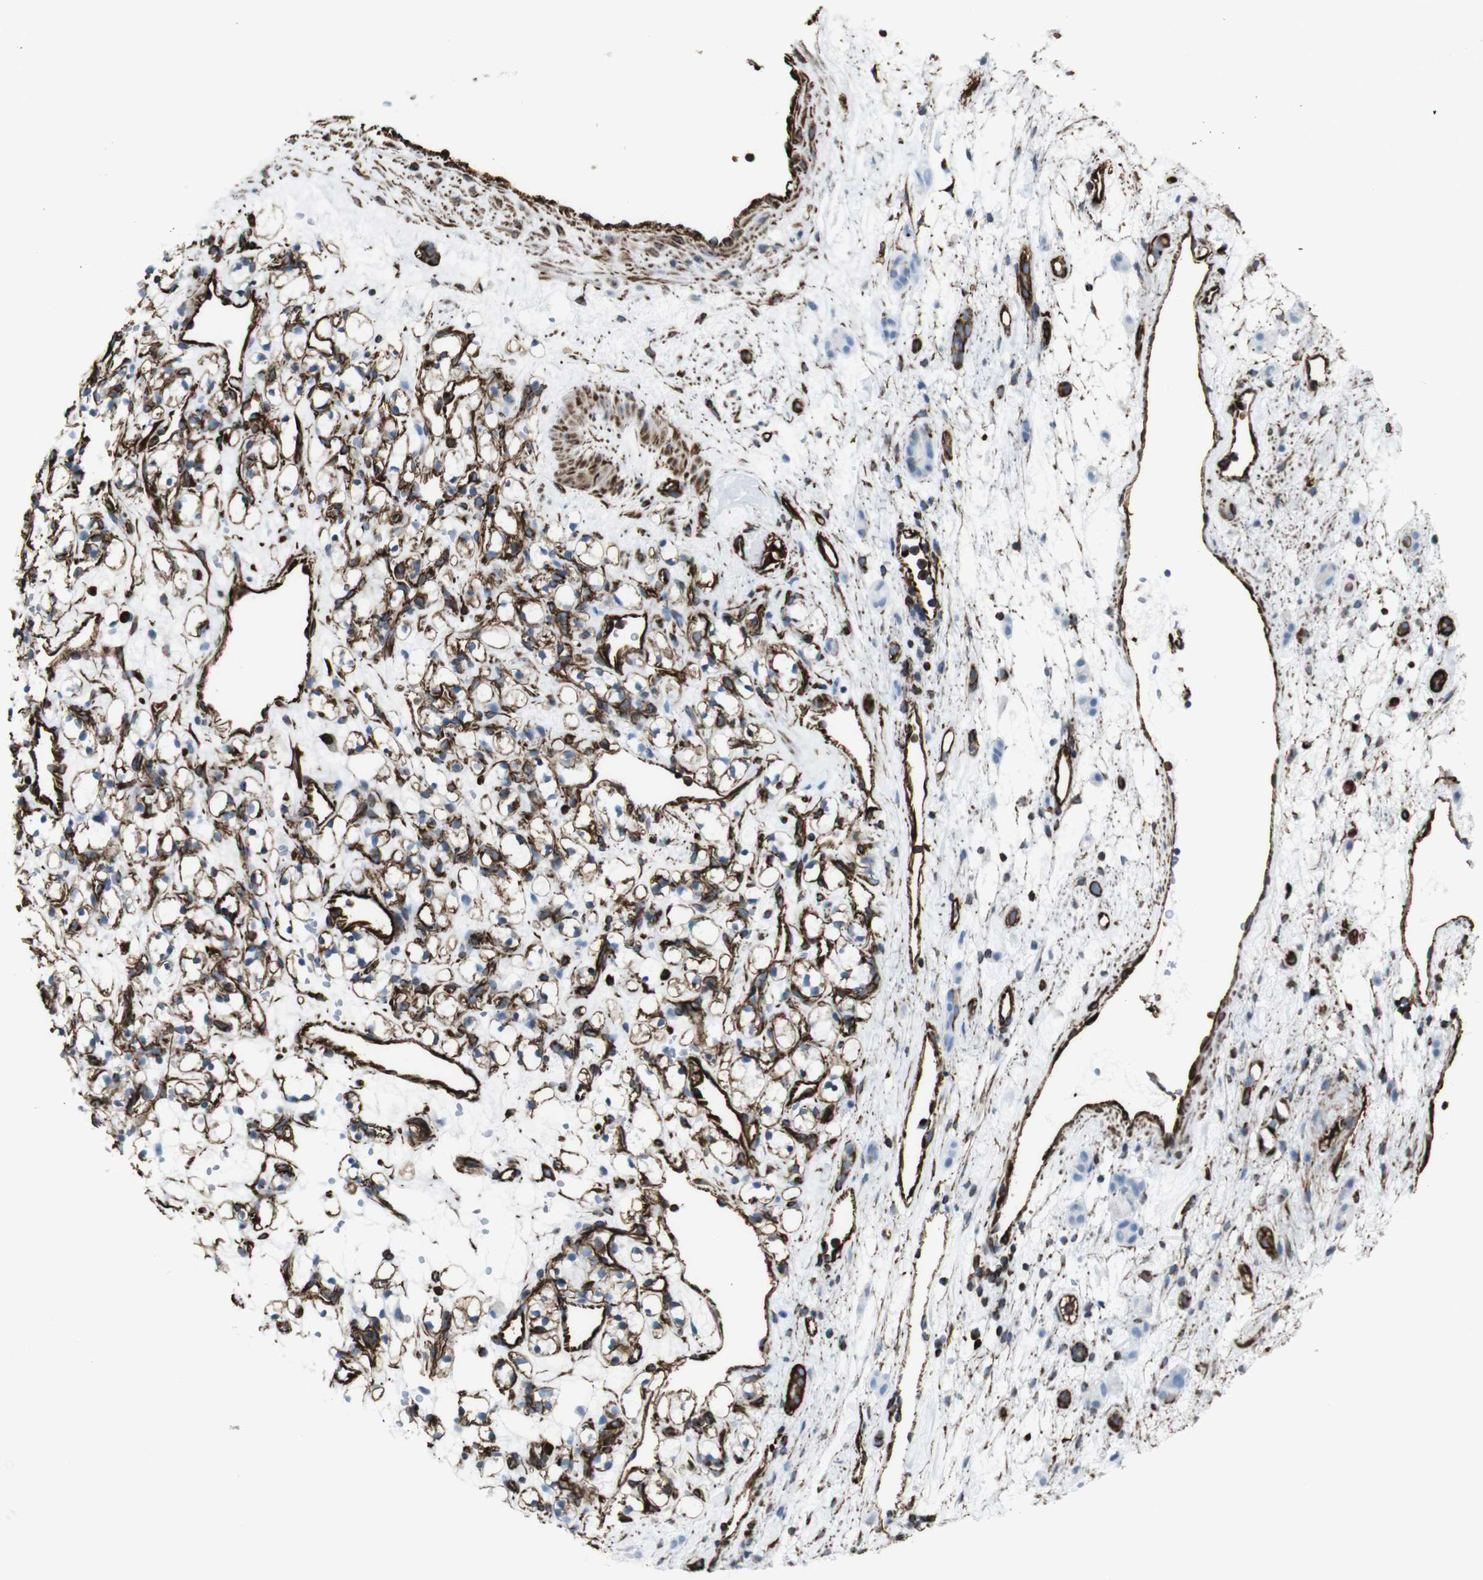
{"staining": {"intensity": "weak", "quantity": "<25%", "location": "cytoplasmic/membranous"}, "tissue": "renal cancer", "cell_type": "Tumor cells", "image_type": "cancer", "snomed": [{"axis": "morphology", "description": "Adenocarcinoma, NOS"}, {"axis": "topography", "description": "Kidney"}], "caption": "Immunohistochemical staining of renal cancer exhibits no significant staining in tumor cells.", "gene": "ZDHHC6", "patient": {"sex": "female", "age": 60}}